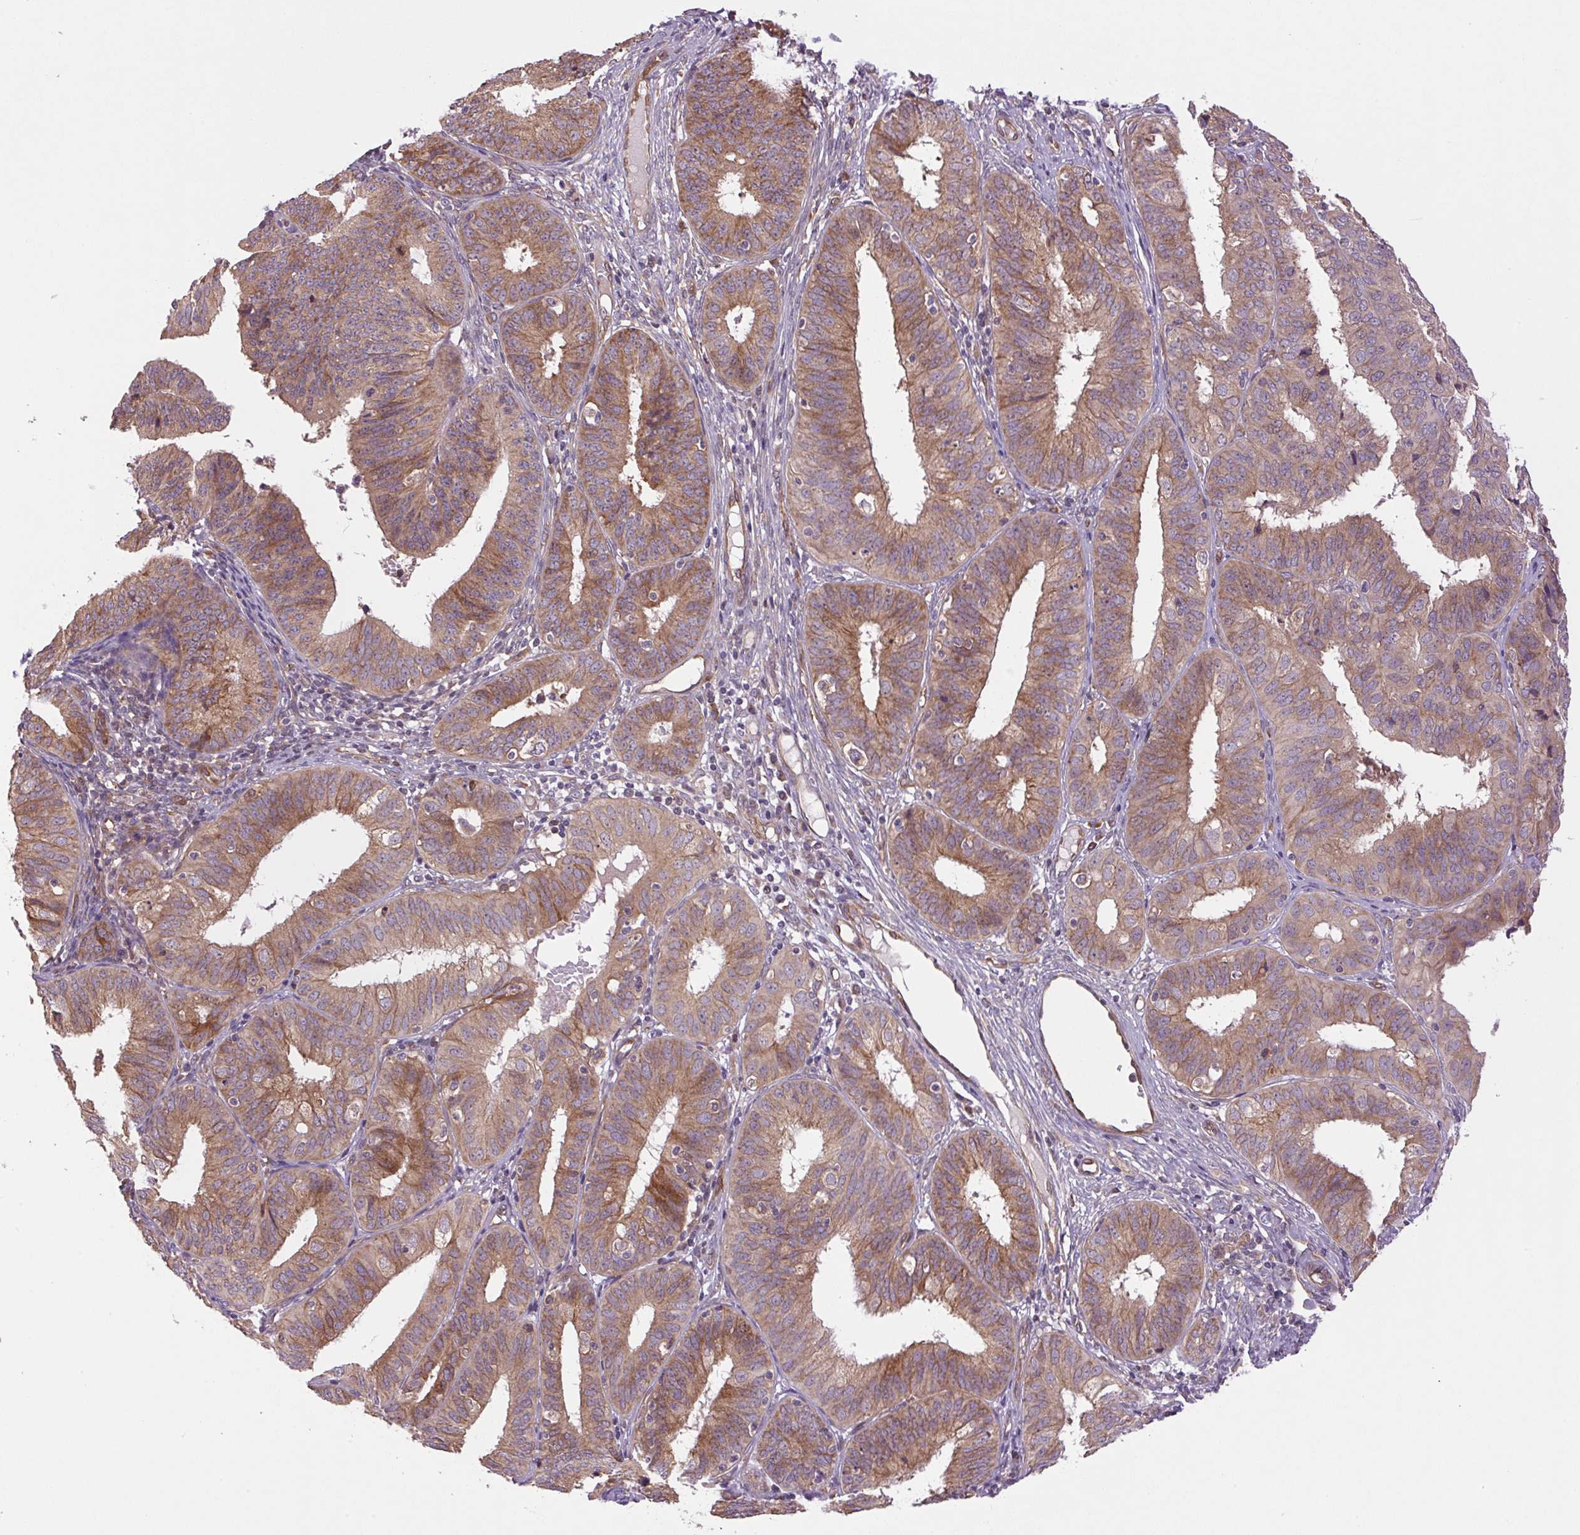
{"staining": {"intensity": "moderate", "quantity": ">75%", "location": "cytoplasmic/membranous"}, "tissue": "endometrial cancer", "cell_type": "Tumor cells", "image_type": "cancer", "snomed": [{"axis": "morphology", "description": "Adenocarcinoma, NOS"}, {"axis": "topography", "description": "Endometrium"}], "caption": "Protein analysis of endometrial cancer (adenocarcinoma) tissue exhibits moderate cytoplasmic/membranous expression in approximately >75% of tumor cells.", "gene": "SEPTIN10", "patient": {"sex": "female", "age": 51}}